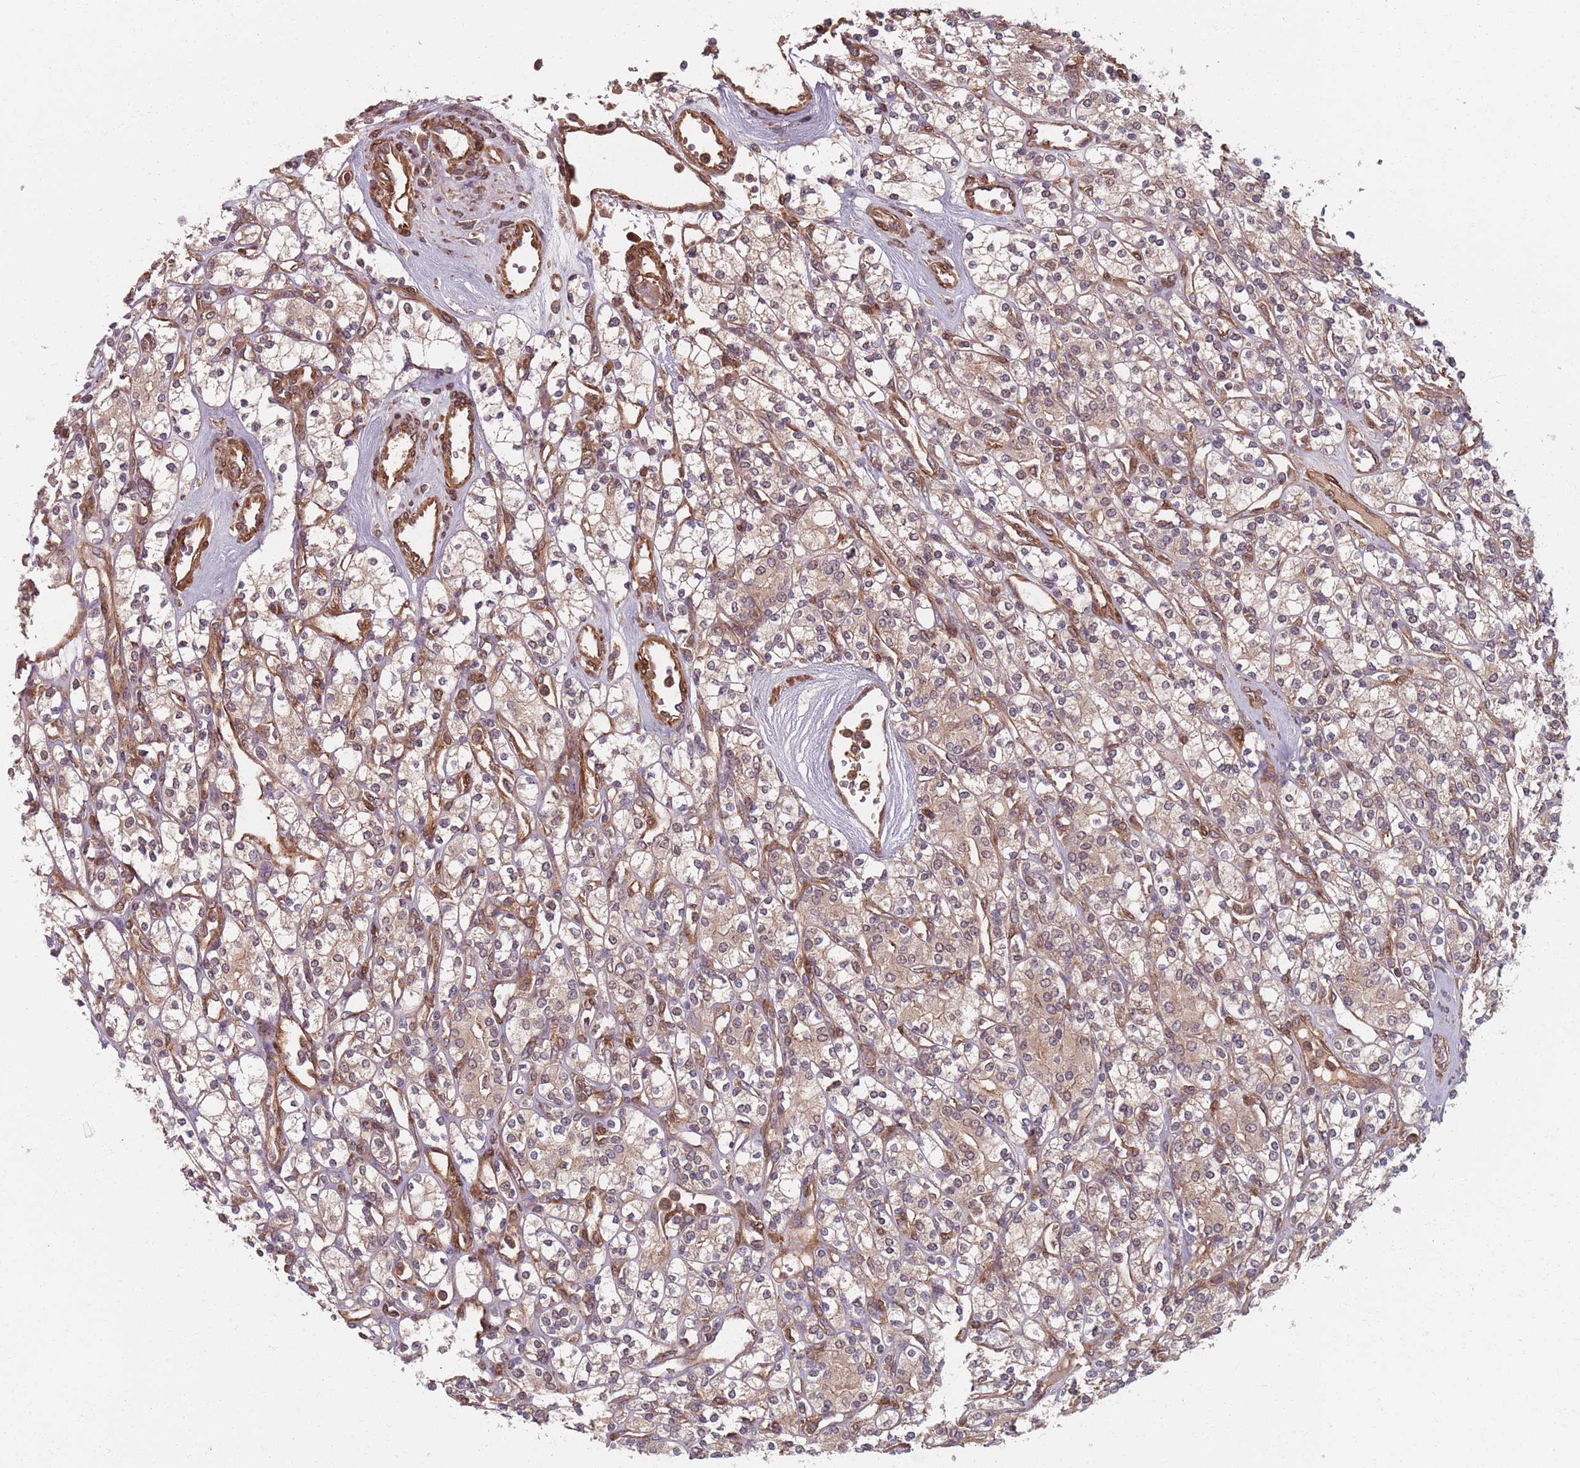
{"staining": {"intensity": "moderate", "quantity": ">75%", "location": "cytoplasmic/membranous"}, "tissue": "renal cancer", "cell_type": "Tumor cells", "image_type": "cancer", "snomed": [{"axis": "morphology", "description": "Adenocarcinoma, NOS"}, {"axis": "topography", "description": "Kidney"}], "caption": "Immunohistochemical staining of human renal cancer (adenocarcinoma) reveals moderate cytoplasmic/membranous protein staining in approximately >75% of tumor cells.", "gene": "NOTCH3", "patient": {"sex": "male", "age": 77}}